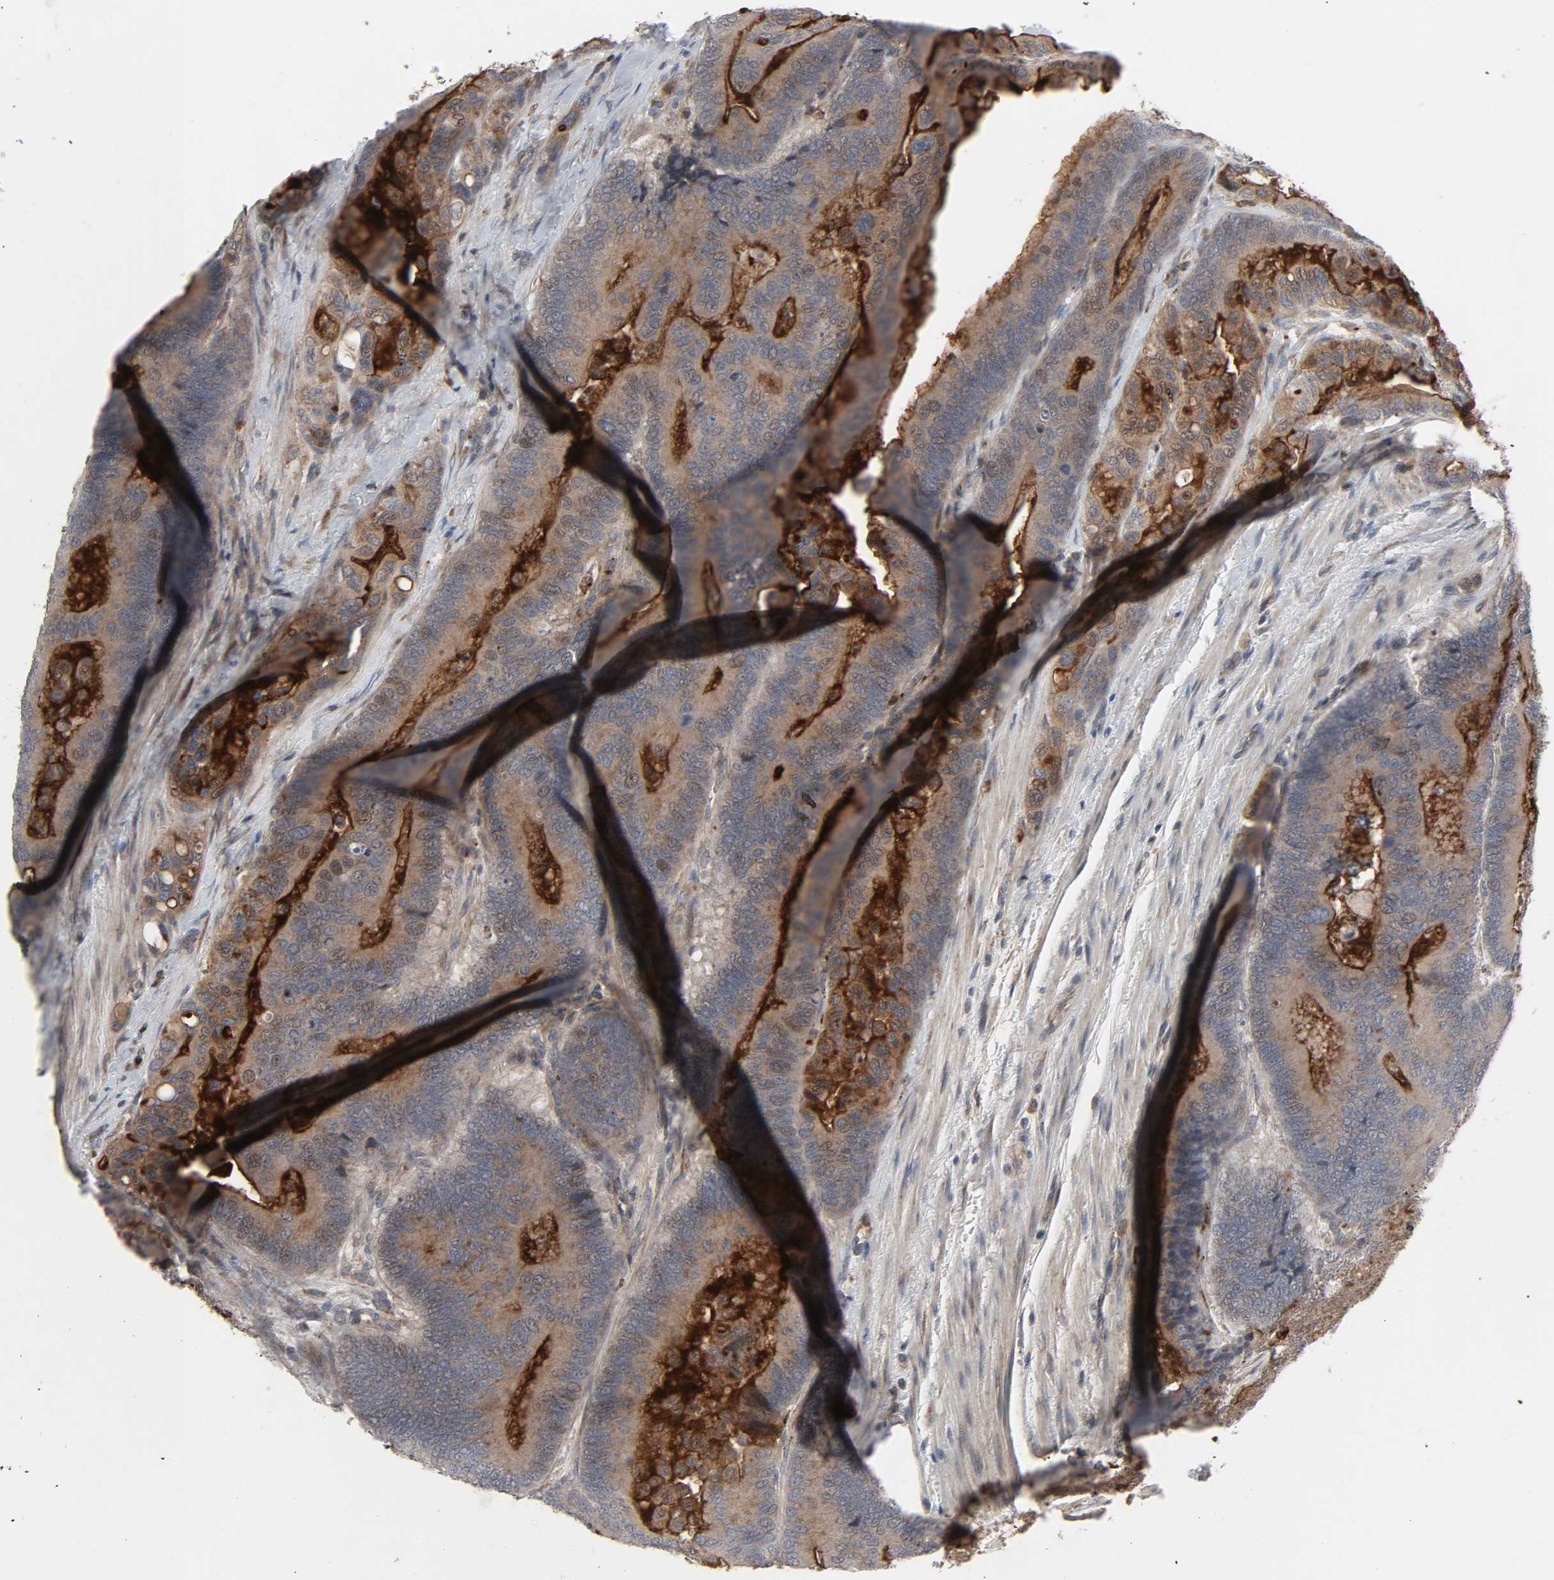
{"staining": {"intensity": "strong", "quantity": ">75%", "location": "cytoplasmic/membranous"}, "tissue": "colorectal cancer", "cell_type": "Tumor cells", "image_type": "cancer", "snomed": [{"axis": "morphology", "description": "Normal tissue, NOS"}, {"axis": "morphology", "description": "Adenocarcinoma, NOS"}, {"axis": "topography", "description": "Colon"}], "caption": "Colorectal cancer was stained to show a protein in brown. There is high levels of strong cytoplasmic/membranous expression in about >75% of tumor cells.", "gene": "ADCY4", "patient": {"sex": "male", "age": 82}}